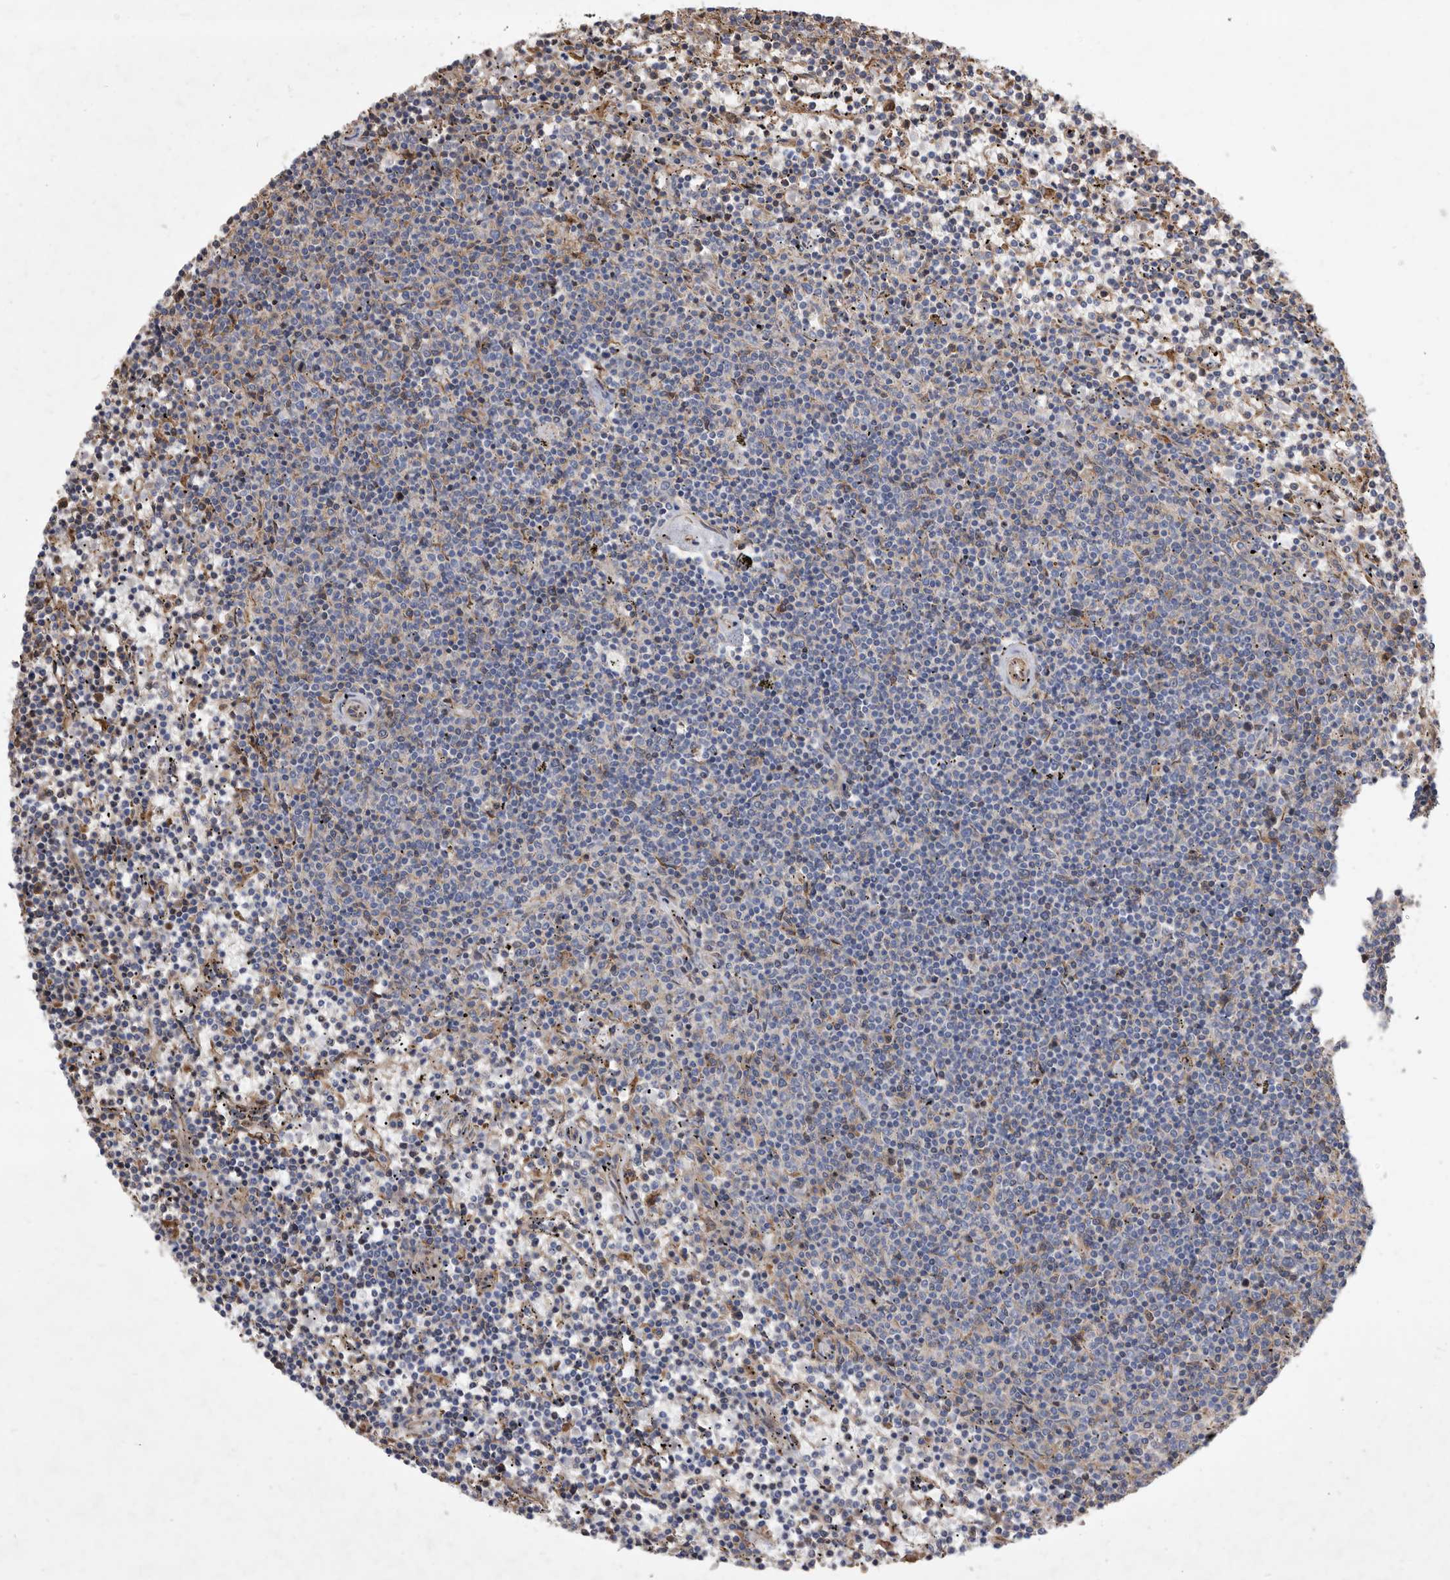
{"staining": {"intensity": "negative", "quantity": "none", "location": "none"}, "tissue": "lymphoma", "cell_type": "Tumor cells", "image_type": "cancer", "snomed": [{"axis": "morphology", "description": "Malignant lymphoma, non-Hodgkin's type, Low grade"}, {"axis": "topography", "description": "Spleen"}], "caption": "DAB (3,3'-diaminobenzidine) immunohistochemical staining of human lymphoma displays no significant expression in tumor cells.", "gene": "ATP13A3", "patient": {"sex": "female", "age": 50}}